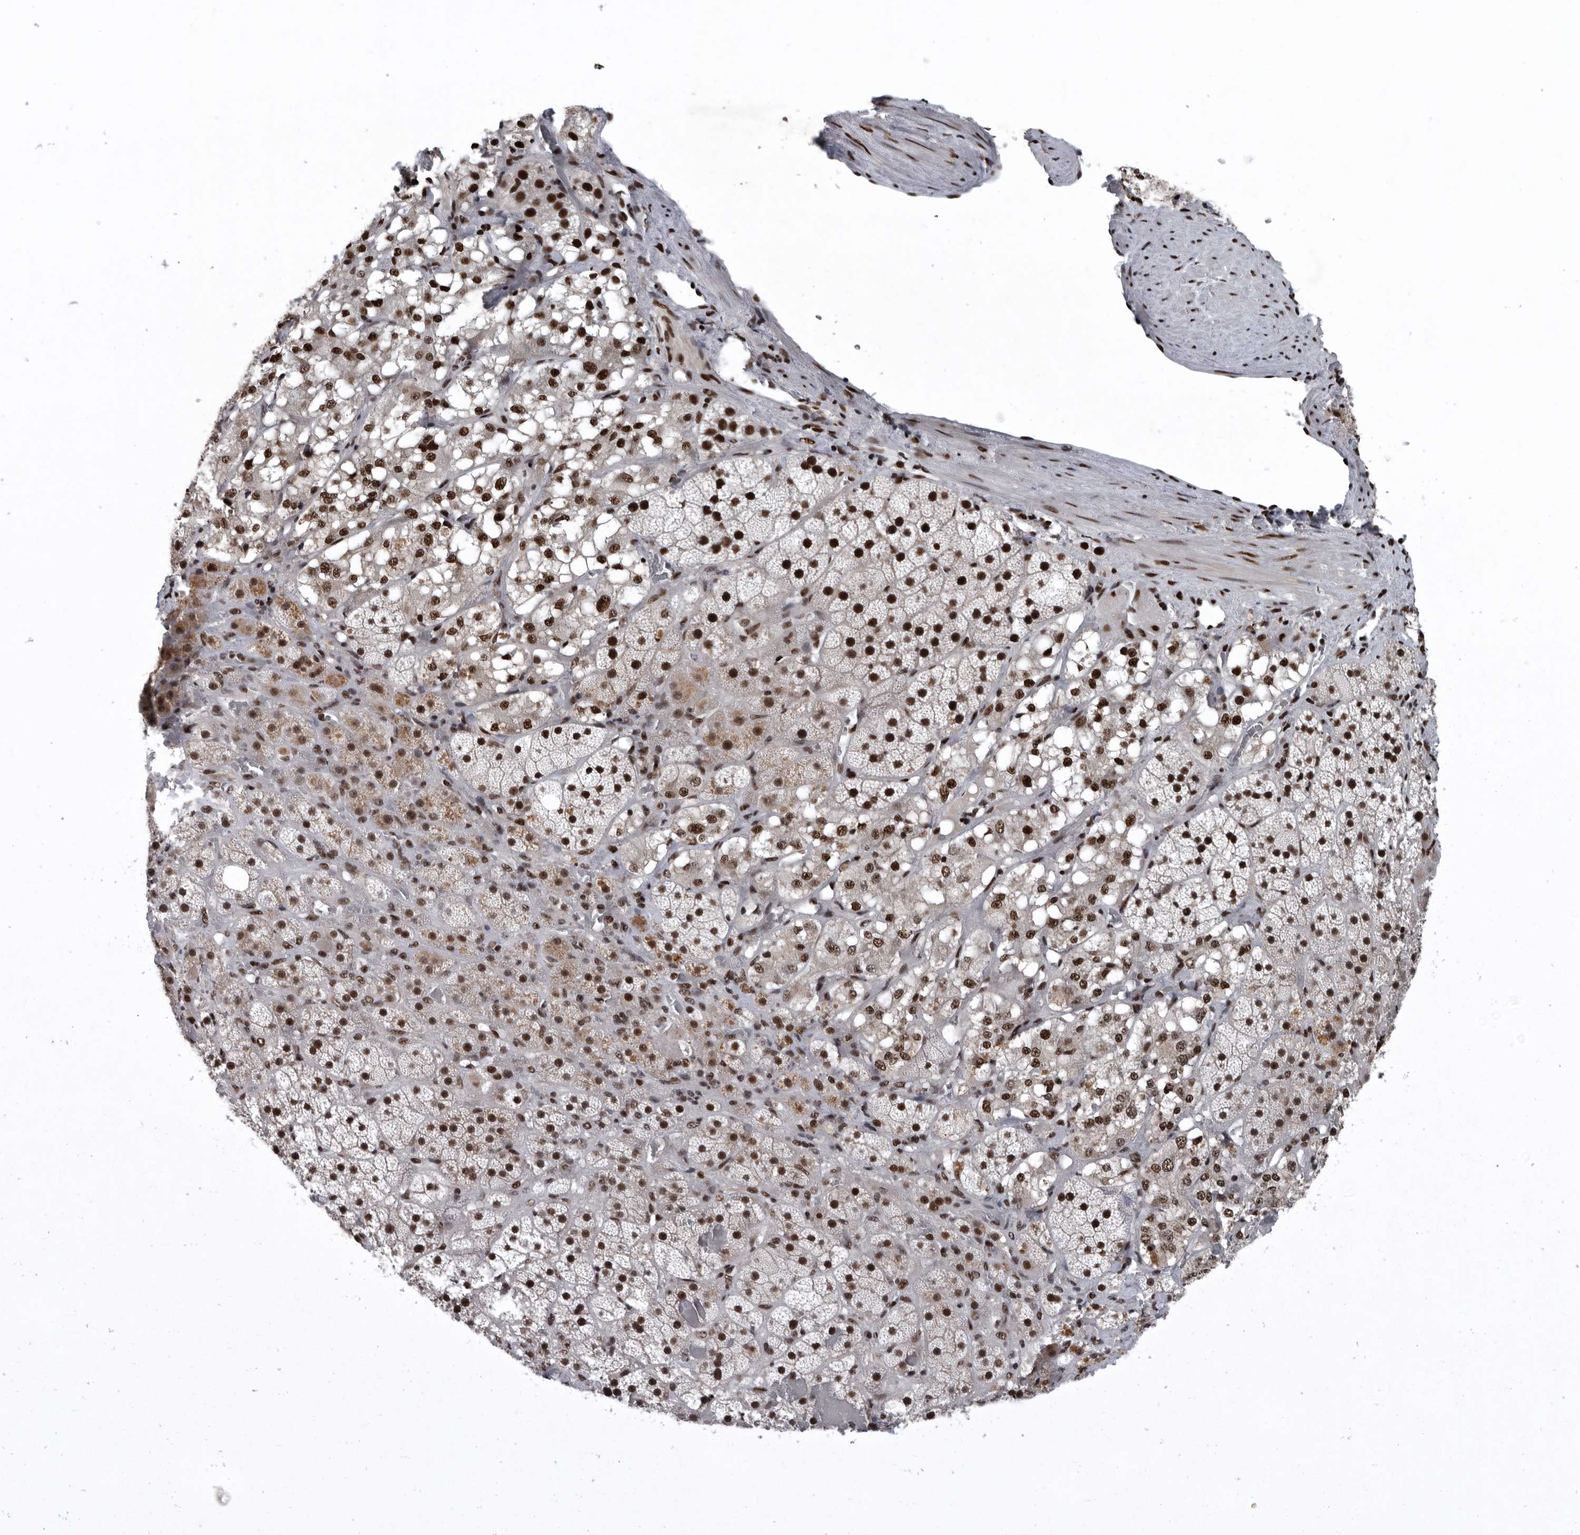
{"staining": {"intensity": "strong", "quantity": ">75%", "location": "nuclear"}, "tissue": "adrenal gland", "cell_type": "Glandular cells", "image_type": "normal", "snomed": [{"axis": "morphology", "description": "Normal tissue, NOS"}, {"axis": "topography", "description": "Adrenal gland"}], "caption": "Human adrenal gland stained for a protein (brown) displays strong nuclear positive positivity in about >75% of glandular cells.", "gene": "SENP7", "patient": {"sex": "male", "age": 57}}